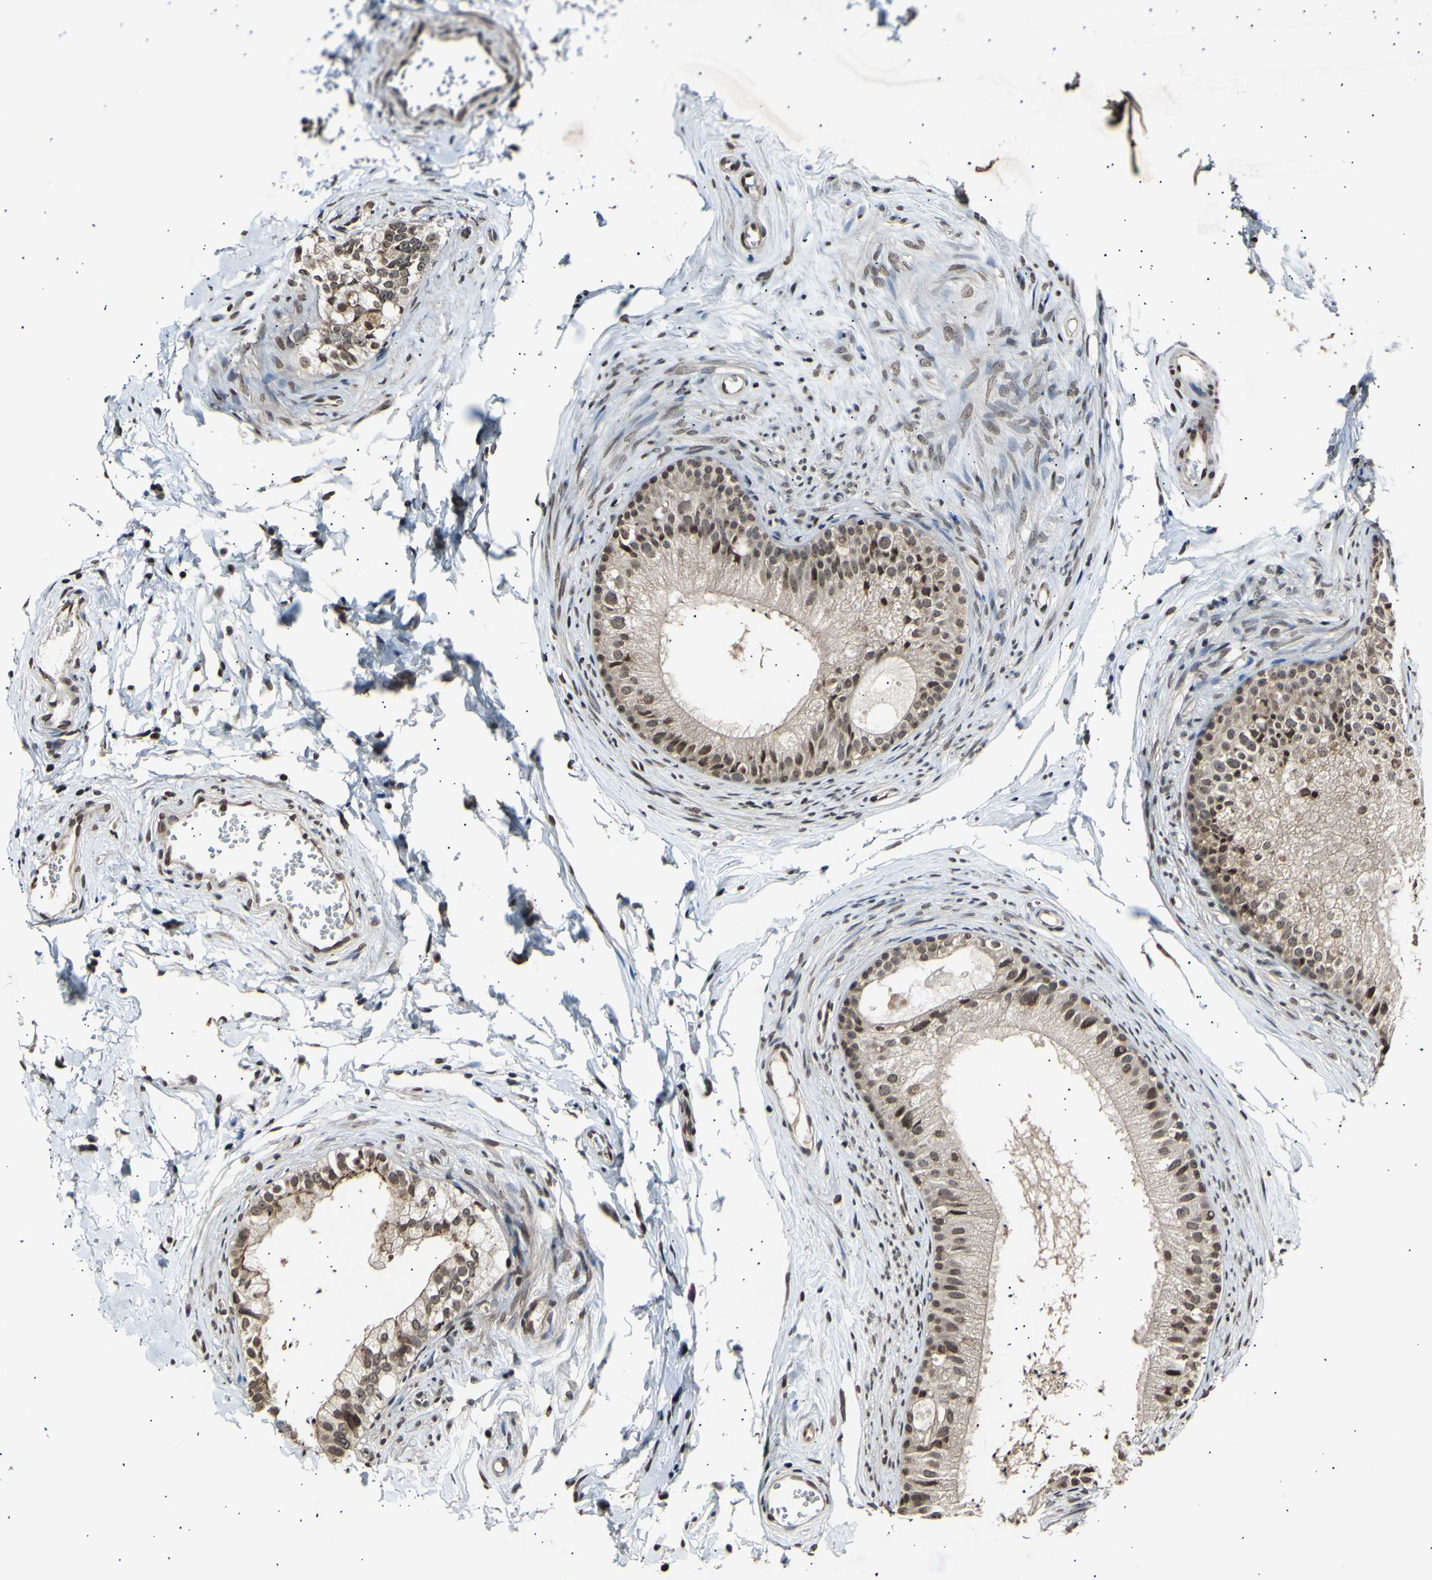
{"staining": {"intensity": "moderate", "quantity": ">75%", "location": "cytoplasmic/membranous,nuclear"}, "tissue": "epididymis", "cell_type": "Glandular cells", "image_type": "normal", "snomed": [{"axis": "morphology", "description": "Normal tissue, NOS"}, {"axis": "topography", "description": "Epididymis"}], "caption": "Human epididymis stained with a brown dye reveals moderate cytoplasmic/membranous,nuclear positive staining in approximately >75% of glandular cells.", "gene": "ANAPC7", "patient": {"sex": "male", "age": 56}}